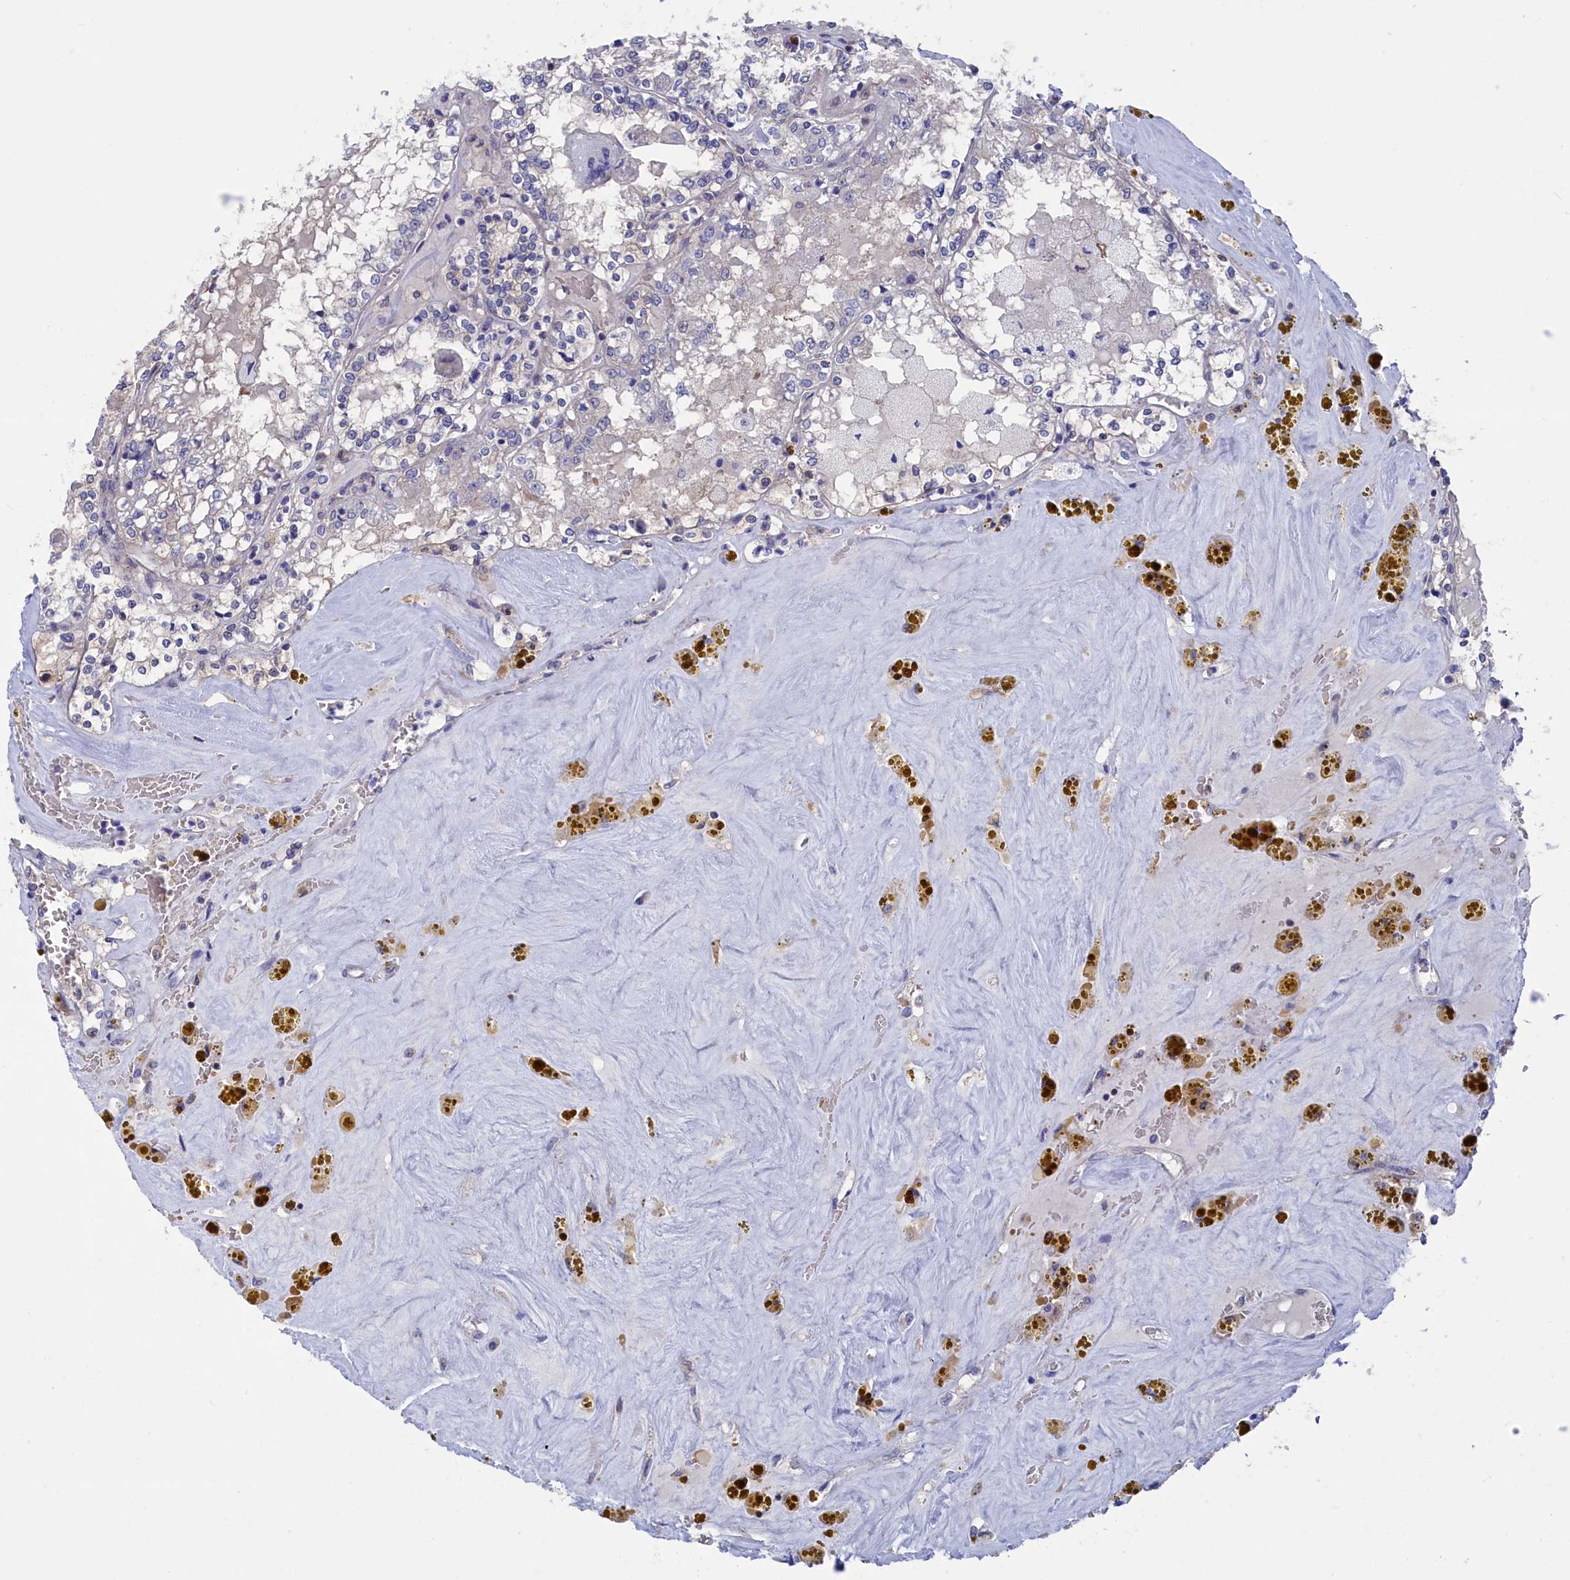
{"staining": {"intensity": "negative", "quantity": "none", "location": "none"}, "tissue": "renal cancer", "cell_type": "Tumor cells", "image_type": "cancer", "snomed": [{"axis": "morphology", "description": "Adenocarcinoma, NOS"}, {"axis": "topography", "description": "Kidney"}], "caption": "This is an IHC photomicrograph of adenocarcinoma (renal). There is no staining in tumor cells.", "gene": "NUTF2", "patient": {"sex": "female", "age": 56}}